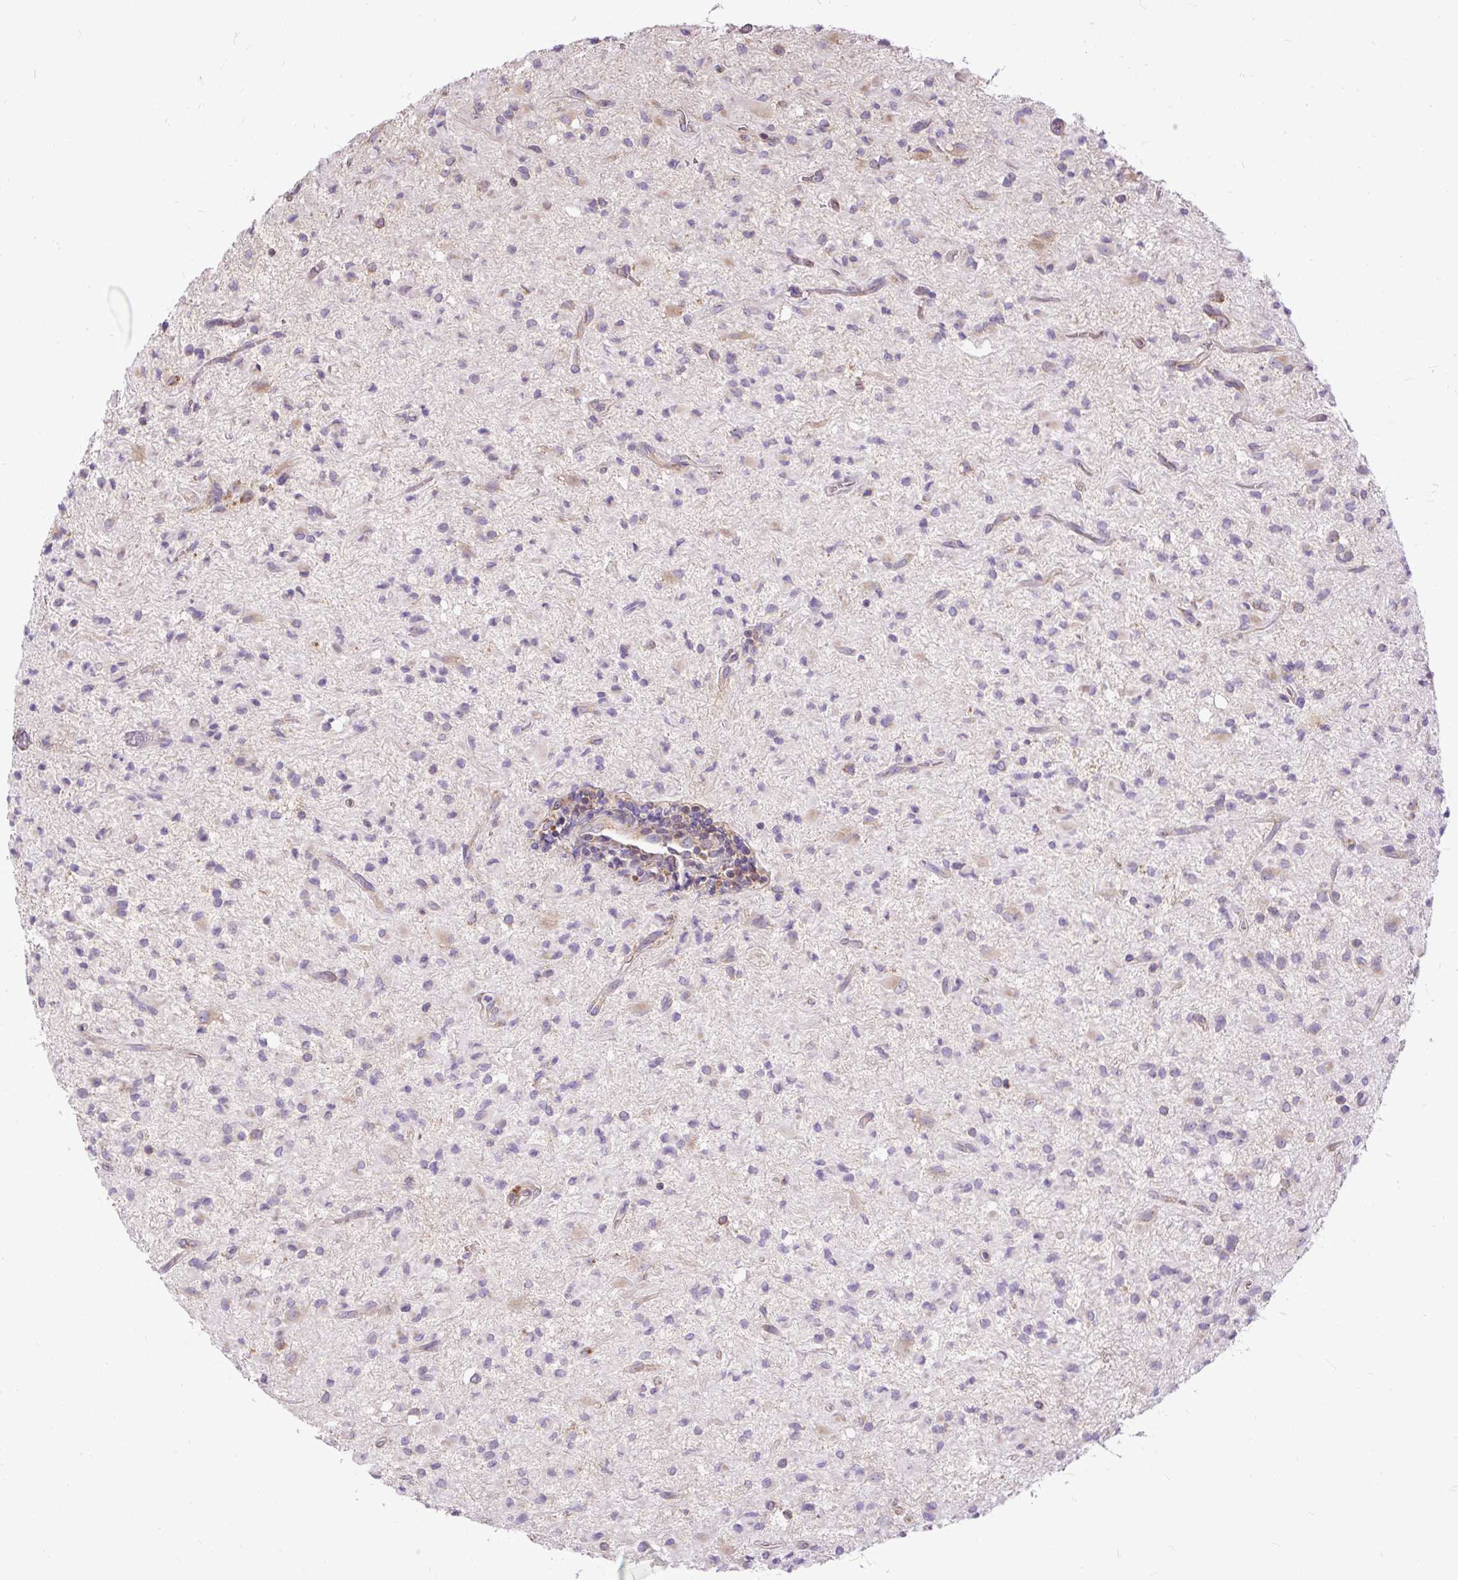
{"staining": {"intensity": "negative", "quantity": "none", "location": "none"}, "tissue": "glioma", "cell_type": "Tumor cells", "image_type": "cancer", "snomed": [{"axis": "morphology", "description": "Glioma, malignant, Low grade"}, {"axis": "topography", "description": "Brain"}], "caption": "DAB immunohistochemical staining of glioma reveals no significant expression in tumor cells.", "gene": "RPS5", "patient": {"sex": "female", "age": 33}}